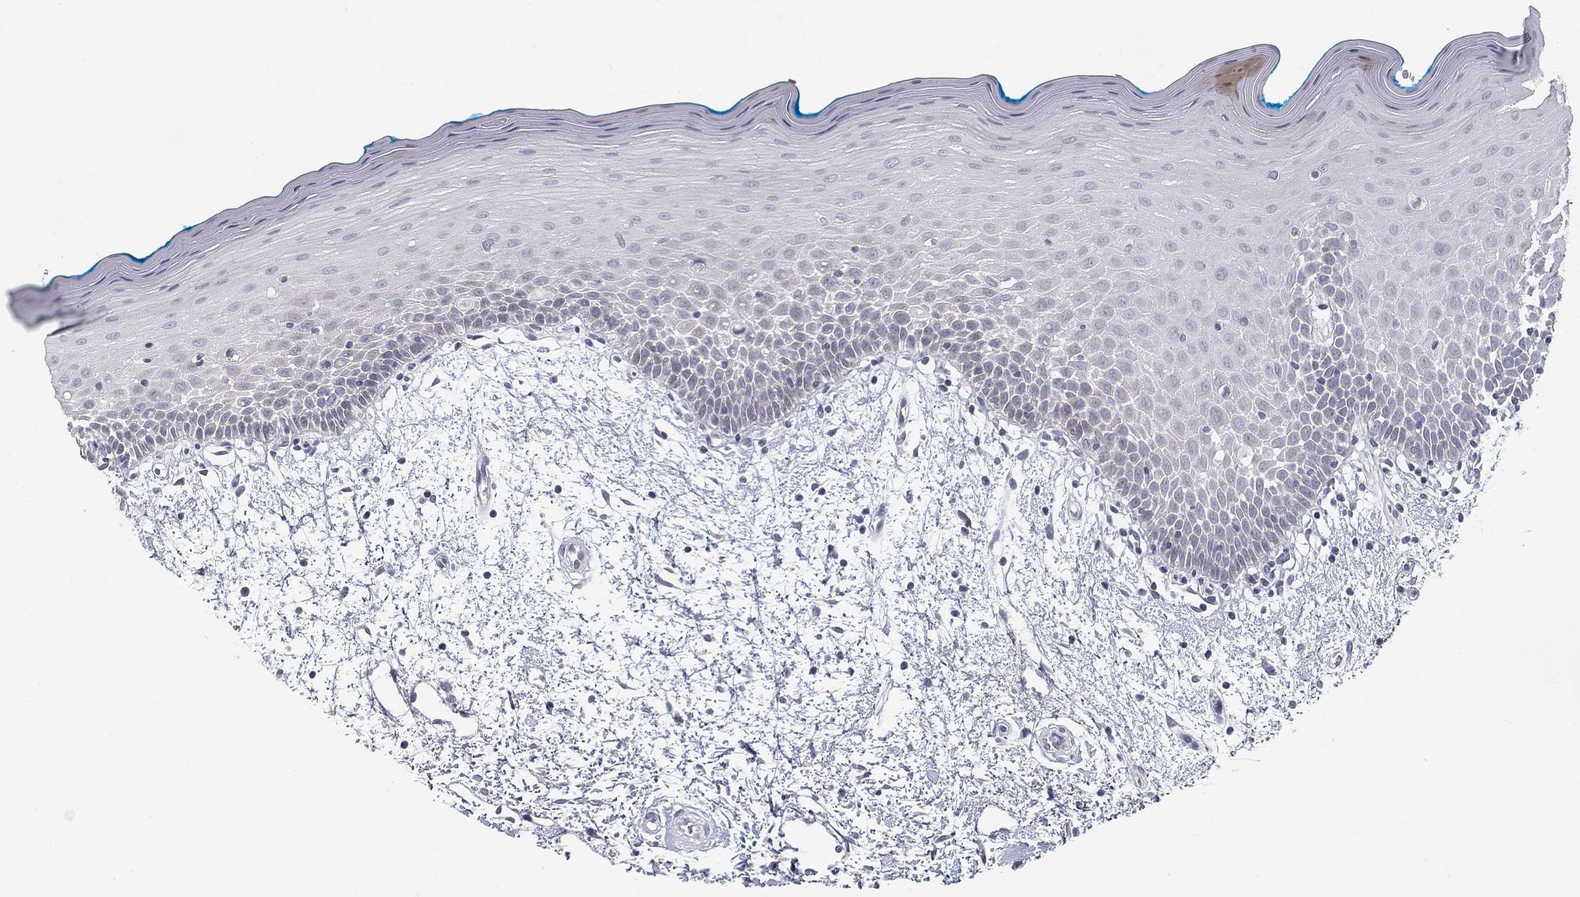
{"staining": {"intensity": "negative", "quantity": "none", "location": "none"}, "tissue": "oral mucosa", "cell_type": "Squamous epithelial cells", "image_type": "normal", "snomed": [{"axis": "morphology", "description": "Normal tissue, NOS"}, {"axis": "morphology", "description": "Squamous cell carcinoma, NOS"}, {"axis": "topography", "description": "Oral tissue"}, {"axis": "topography", "description": "Head-Neck"}], "caption": "The image shows no significant staining in squamous epithelial cells of oral mucosa.", "gene": "ATP1A3", "patient": {"sex": "female", "age": 75}}